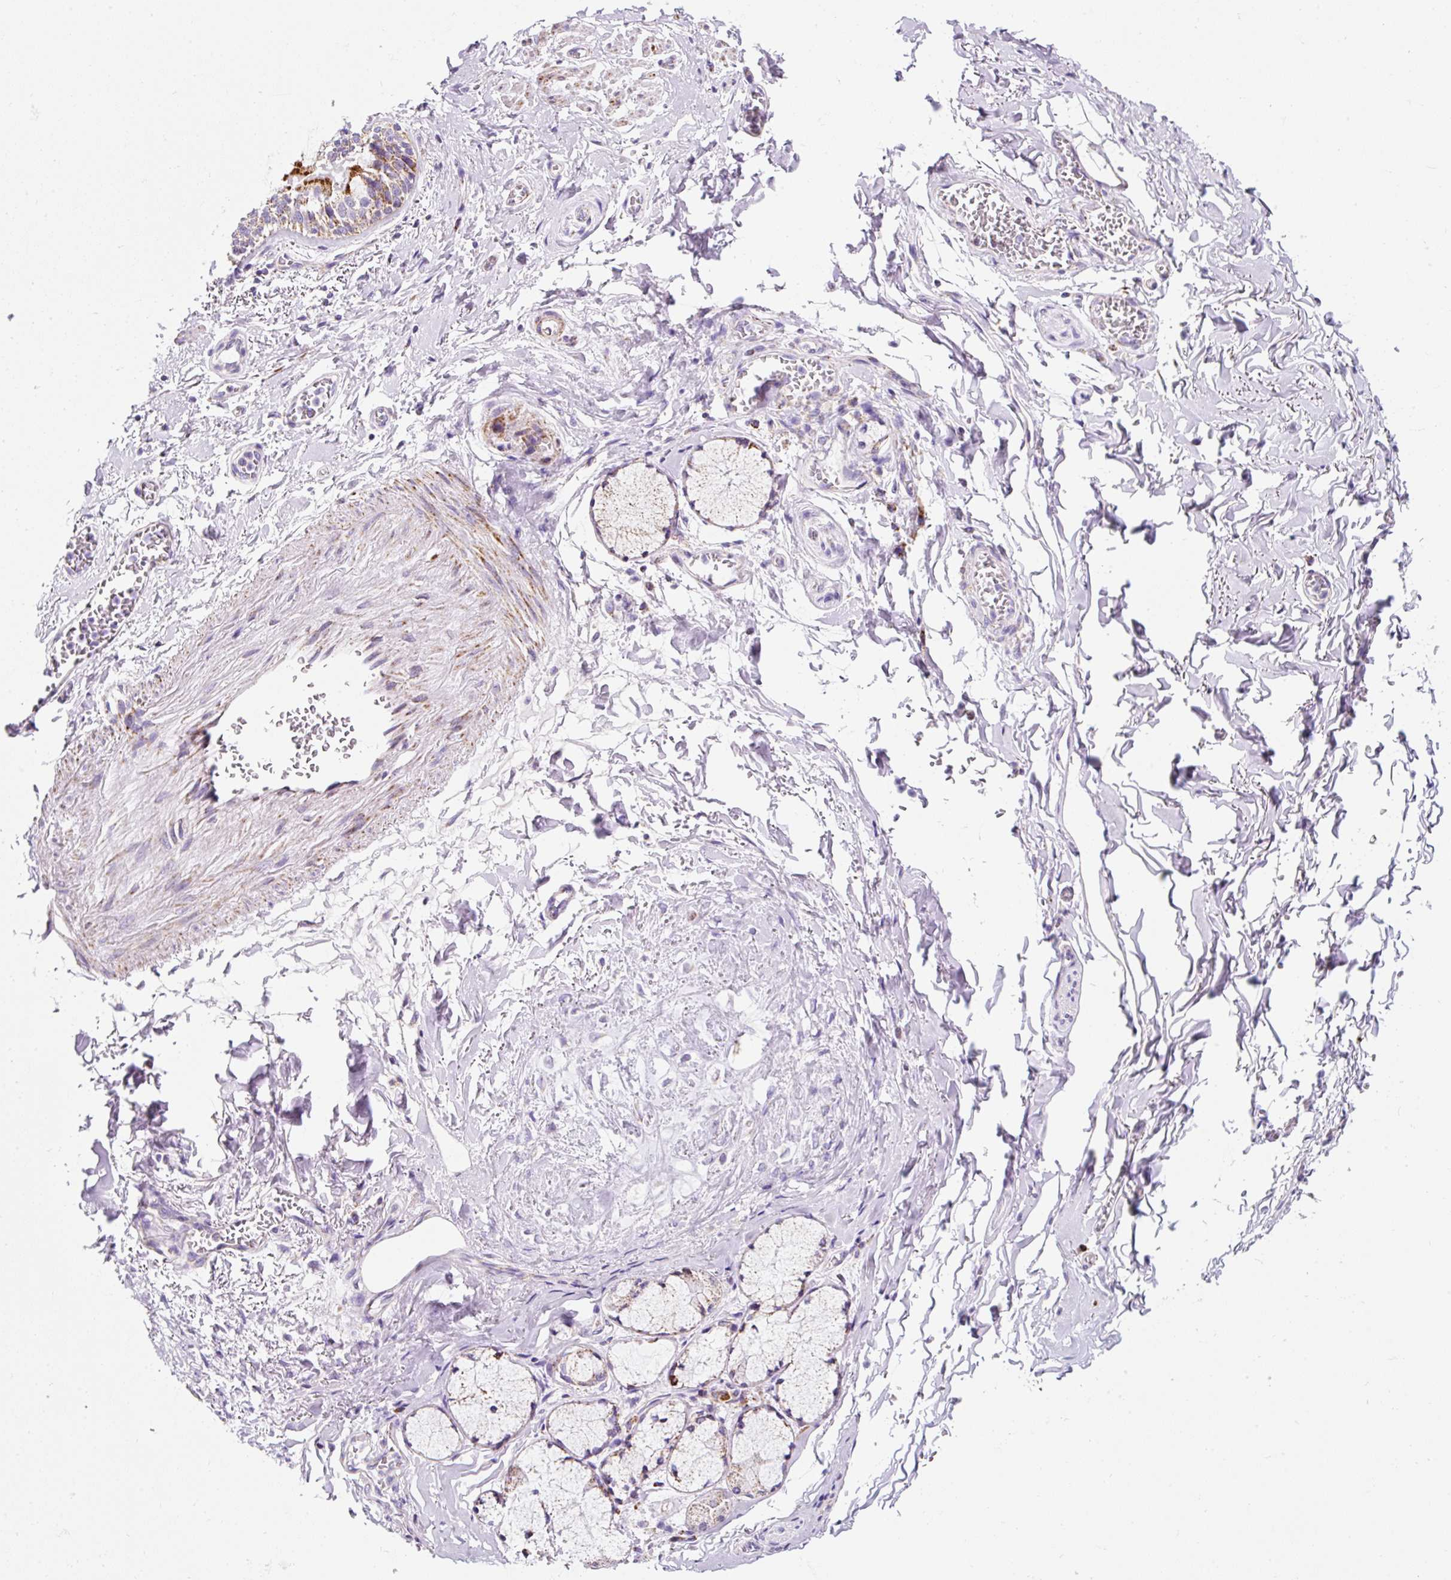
{"staining": {"intensity": "negative", "quantity": "none", "location": "none"}, "tissue": "adipose tissue", "cell_type": "Adipocytes", "image_type": "normal", "snomed": [{"axis": "morphology", "description": "Normal tissue, NOS"}, {"axis": "morphology", "description": "Degeneration, NOS"}, {"axis": "topography", "description": "Cartilage tissue"}, {"axis": "topography", "description": "Lung"}], "caption": "IHC of normal adipose tissue exhibits no expression in adipocytes. Nuclei are stained in blue.", "gene": "PLPP2", "patient": {"sex": "female", "age": 61}}